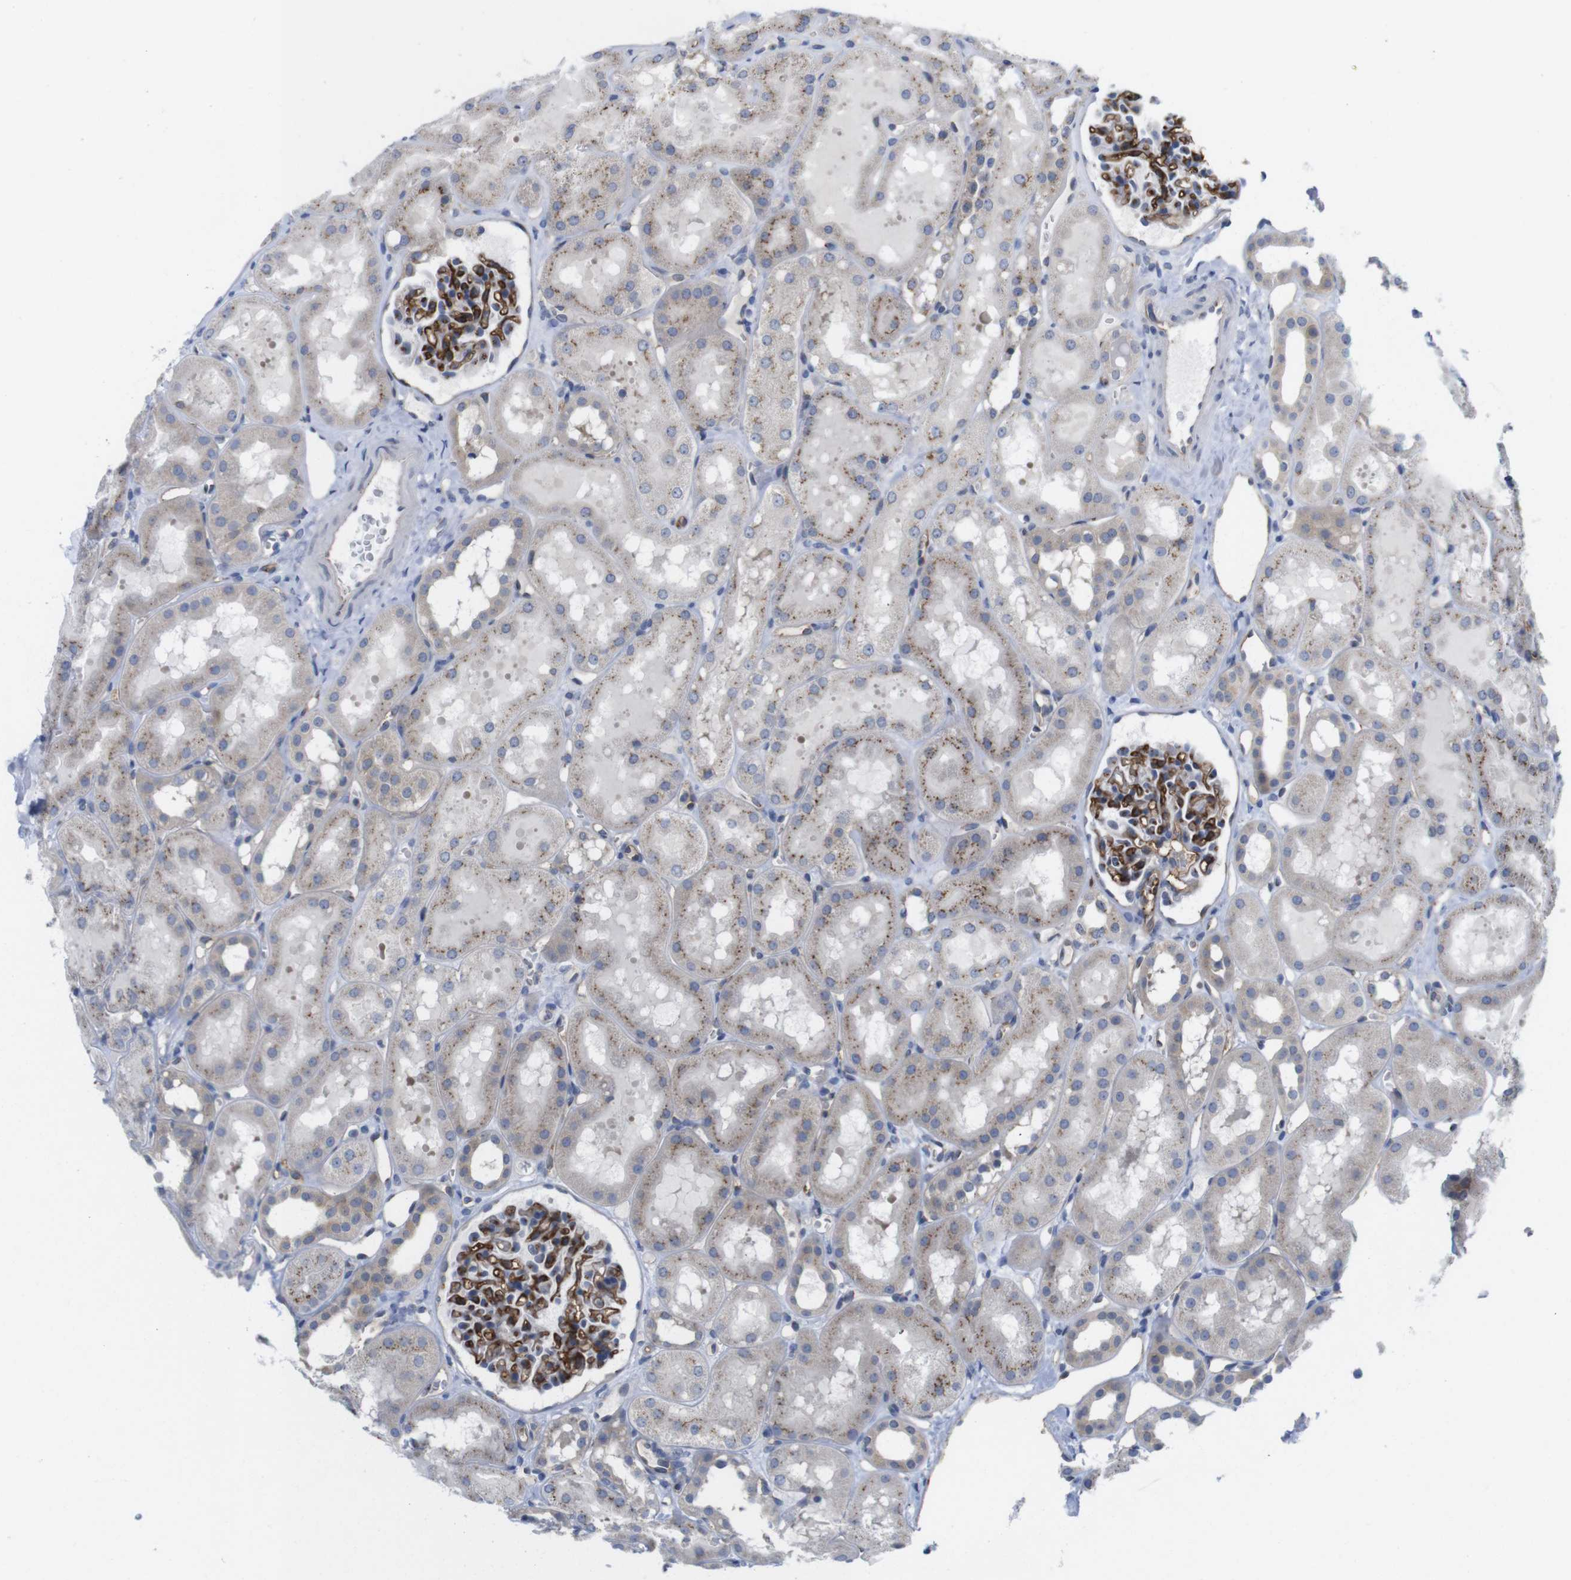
{"staining": {"intensity": "strong", "quantity": "25%-75%", "location": "cytoplasmic/membranous"}, "tissue": "kidney", "cell_type": "Cells in glomeruli", "image_type": "normal", "snomed": [{"axis": "morphology", "description": "Normal tissue, NOS"}, {"axis": "topography", "description": "Kidney"}, {"axis": "topography", "description": "Urinary bladder"}], "caption": "Normal kidney shows strong cytoplasmic/membranous positivity in about 25%-75% of cells in glomeruli.", "gene": "CCR6", "patient": {"sex": "male", "age": 16}}